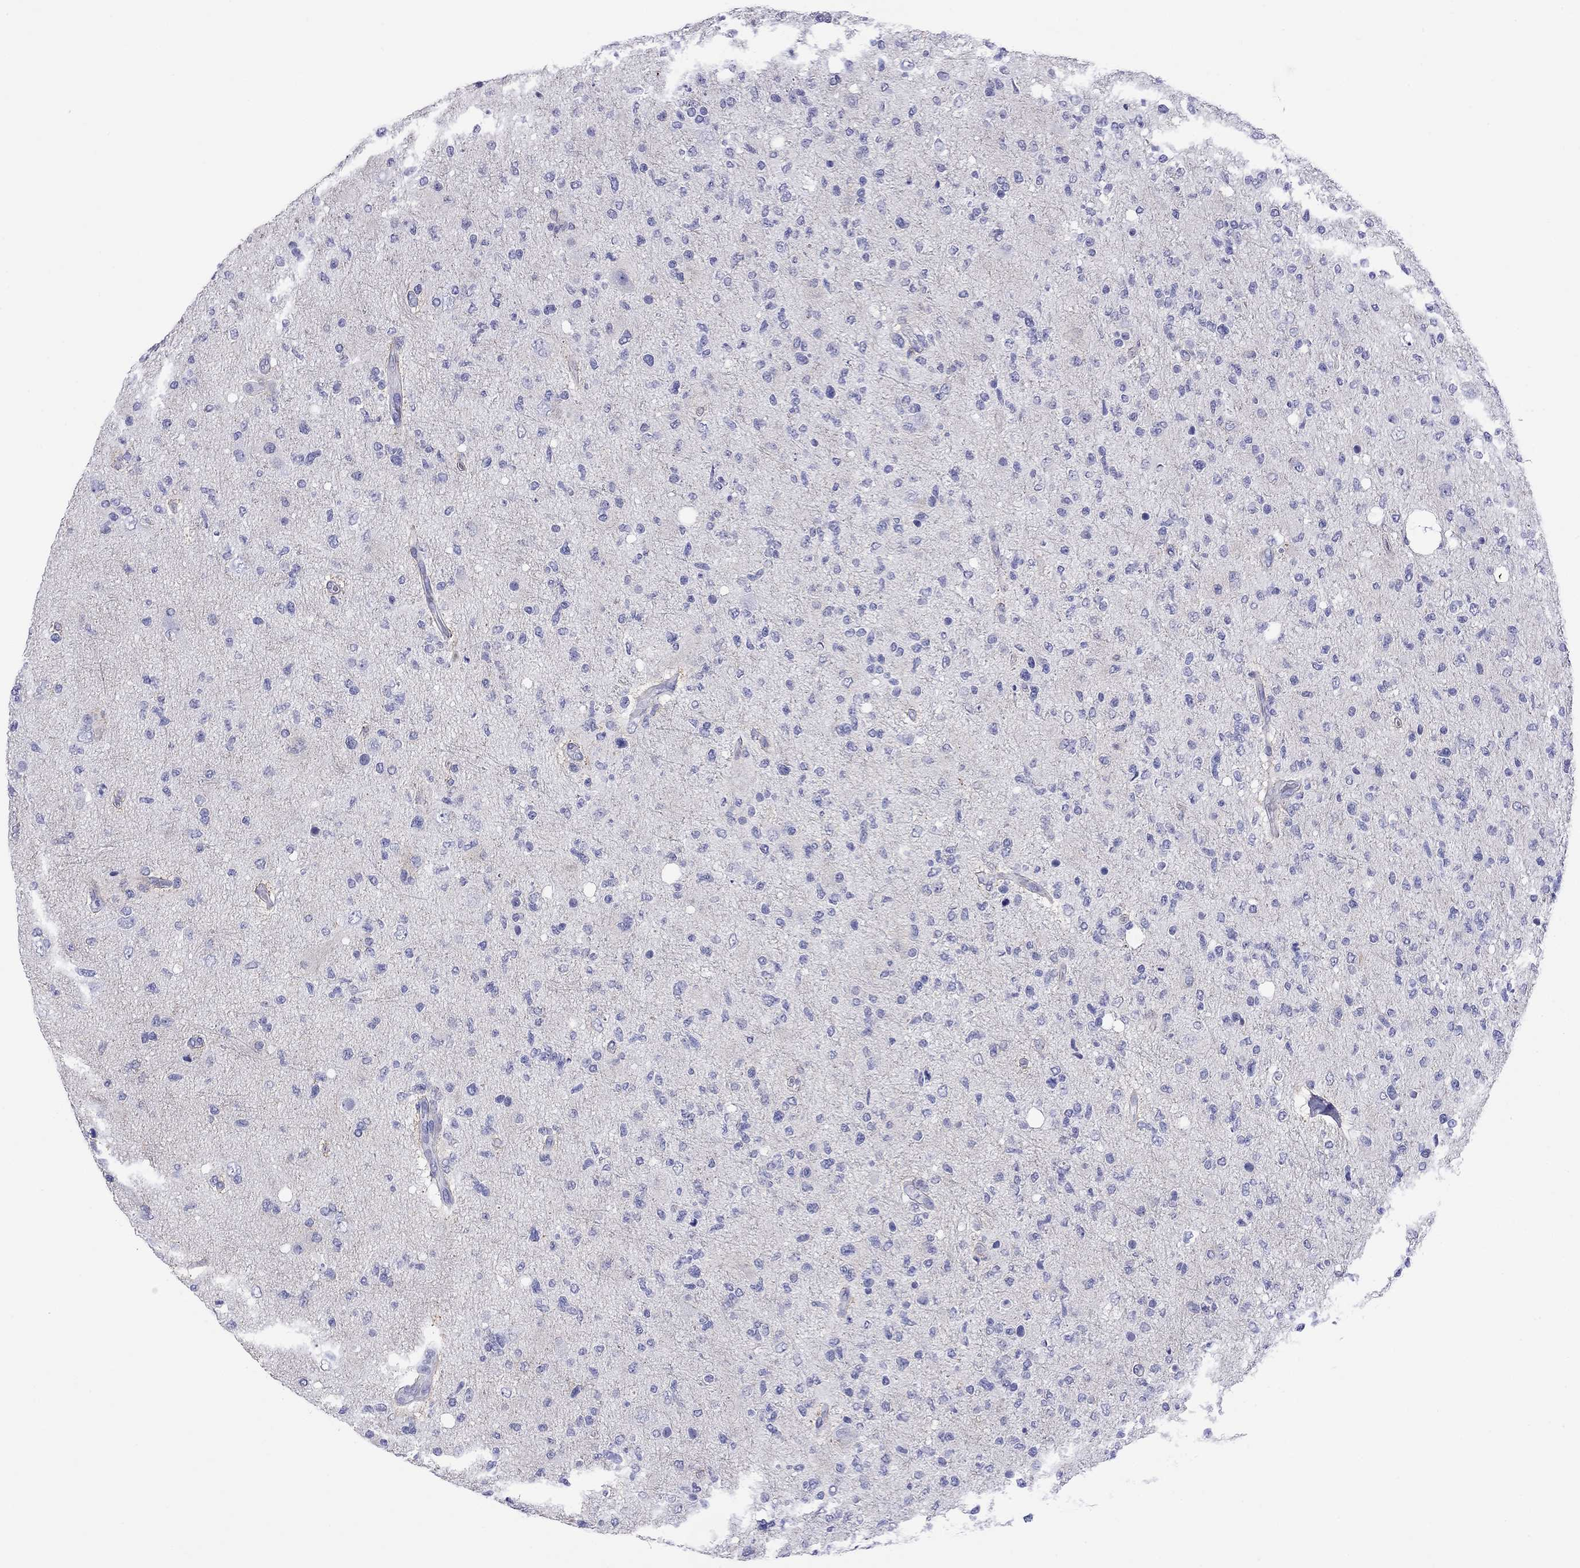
{"staining": {"intensity": "negative", "quantity": "none", "location": "none"}, "tissue": "glioma", "cell_type": "Tumor cells", "image_type": "cancer", "snomed": [{"axis": "morphology", "description": "Glioma, malignant, High grade"}, {"axis": "topography", "description": "Cerebral cortex"}], "caption": "This is a micrograph of immunohistochemistry (IHC) staining of glioma, which shows no positivity in tumor cells.", "gene": "KIAA2012", "patient": {"sex": "male", "age": 70}}